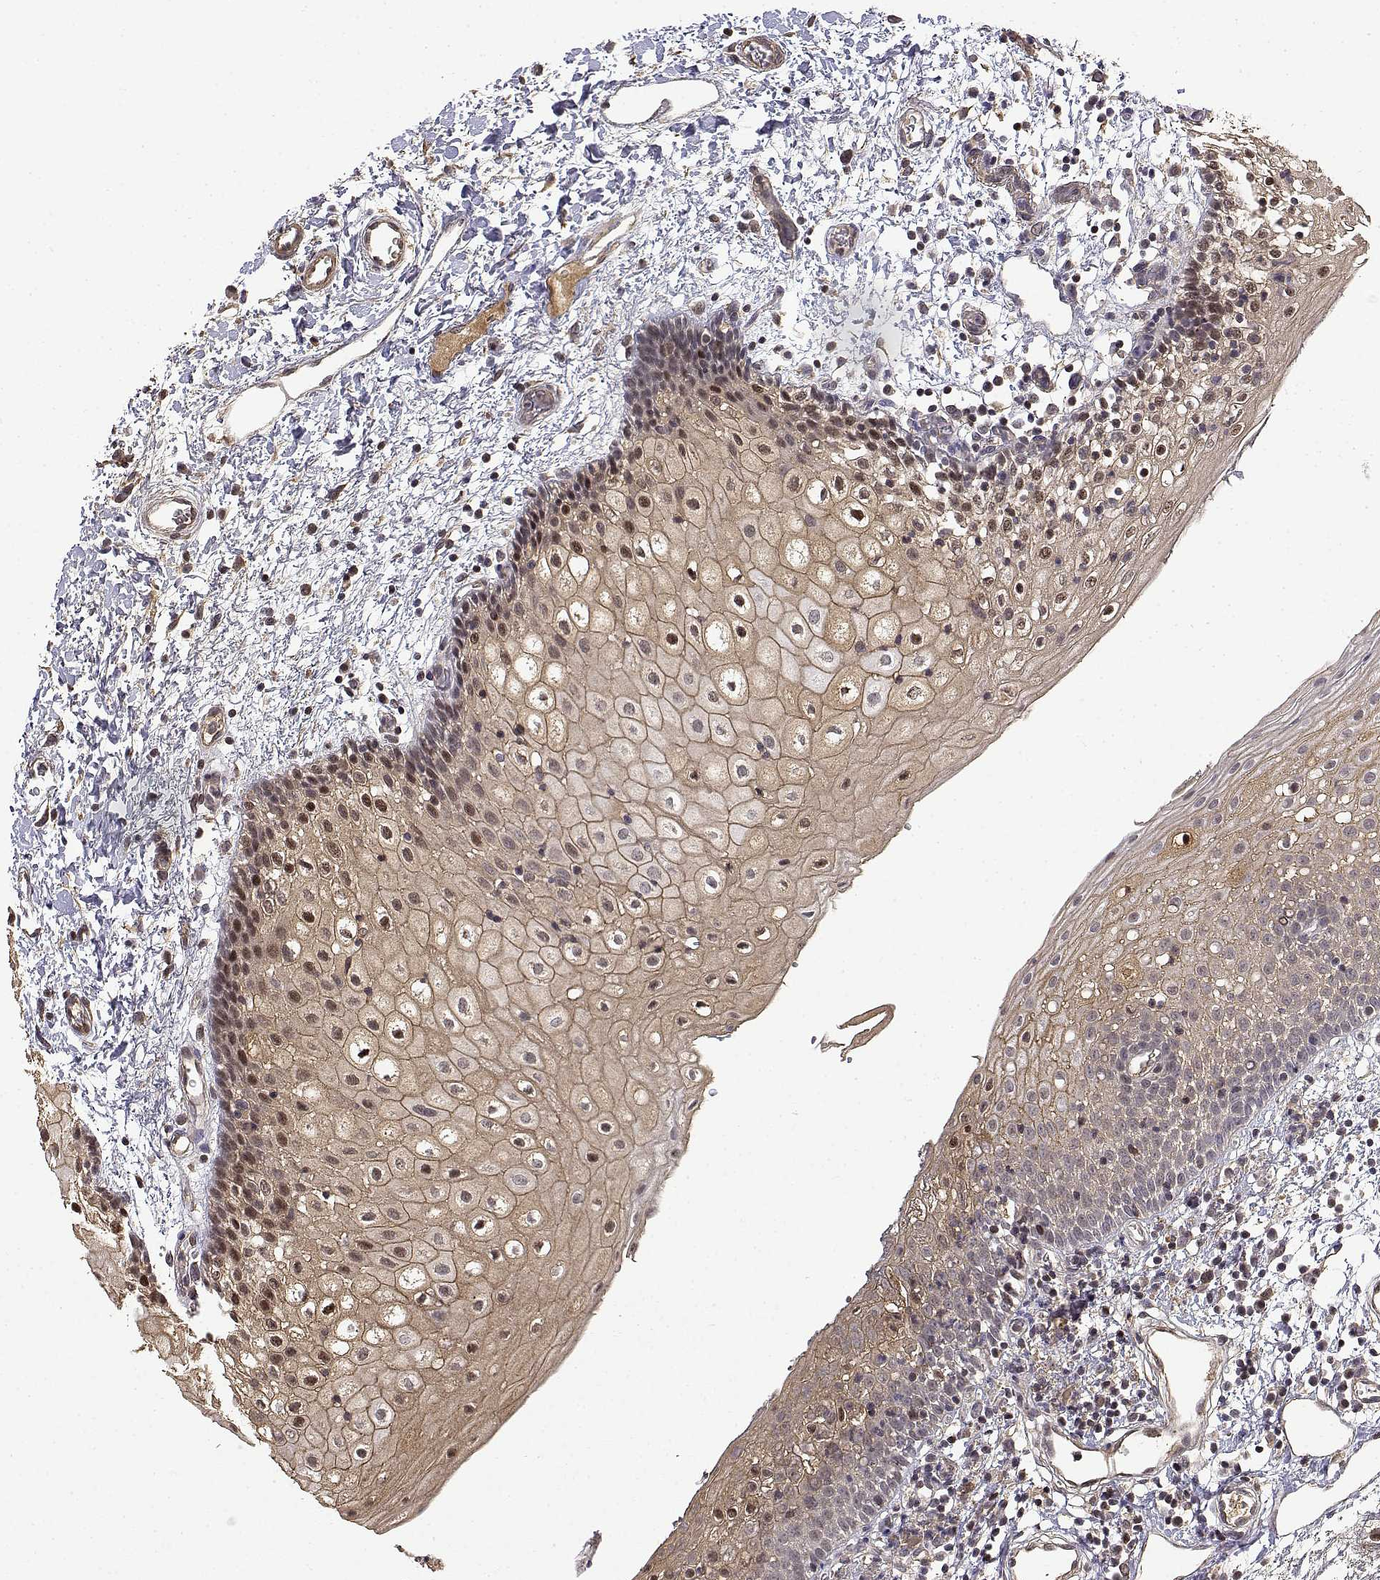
{"staining": {"intensity": "moderate", "quantity": "25%-75%", "location": "nuclear"}, "tissue": "oral mucosa", "cell_type": "Squamous epithelial cells", "image_type": "normal", "snomed": [{"axis": "morphology", "description": "Normal tissue, NOS"}, {"axis": "topography", "description": "Oral tissue"}], "caption": "Benign oral mucosa was stained to show a protein in brown. There is medium levels of moderate nuclear staining in about 25%-75% of squamous epithelial cells.", "gene": "ITGA7", "patient": {"sex": "female", "age": 43}}